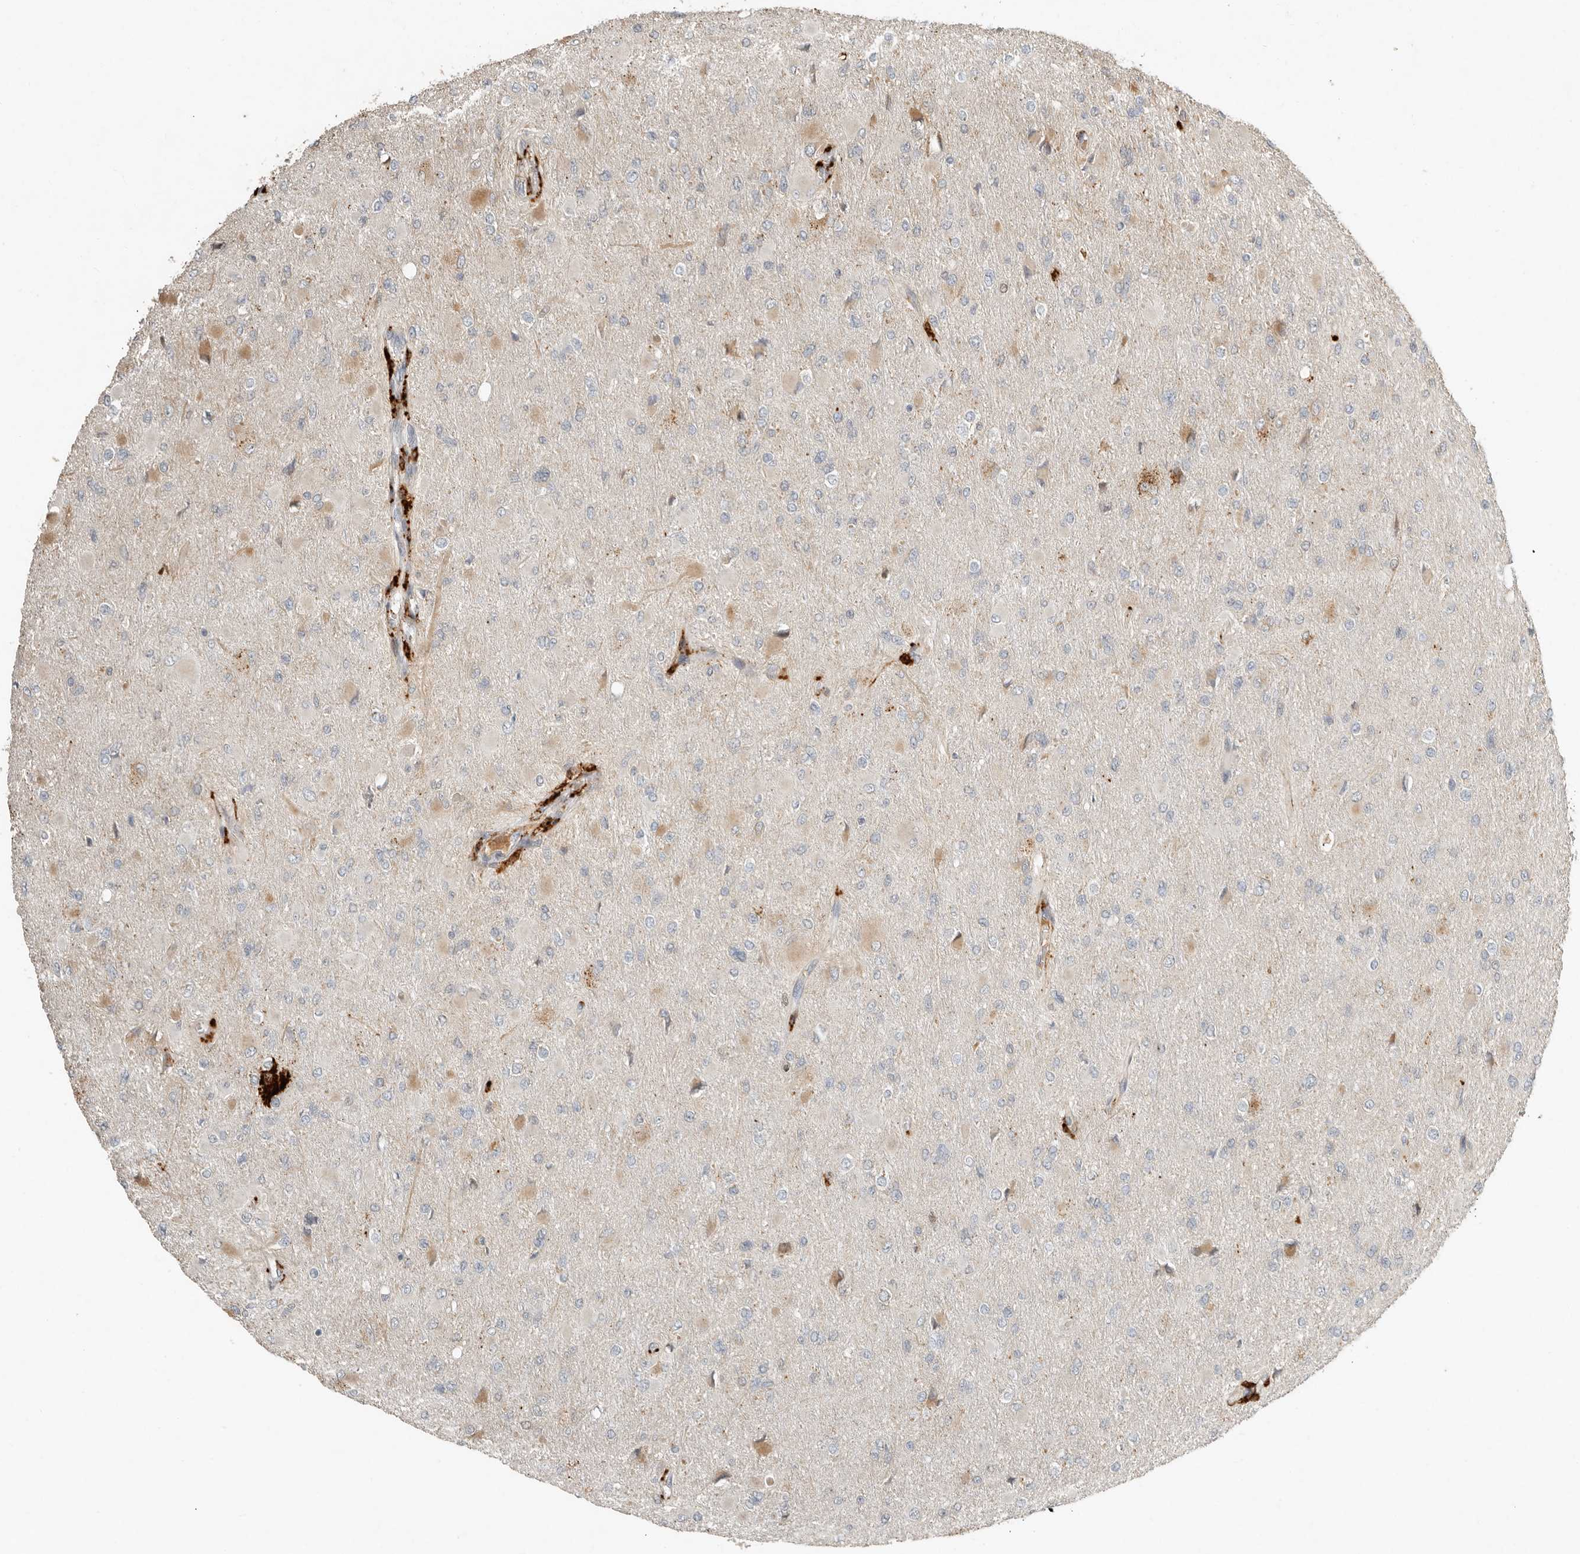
{"staining": {"intensity": "weak", "quantity": "<25%", "location": "cytoplasmic/membranous"}, "tissue": "glioma", "cell_type": "Tumor cells", "image_type": "cancer", "snomed": [{"axis": "morphology", "description": "Glioma, malignant, High grade"}, {"axis": "topography", "description": "Cerebral cortex"}], "caption": "A high-resolution photomicrograph shows immunohistochemistry (IHC) staining of glioma, which exhibits no significant expression in tumor cells.", "gene": "KLHL38", "patient": {"sex": "female", "age": 36}}